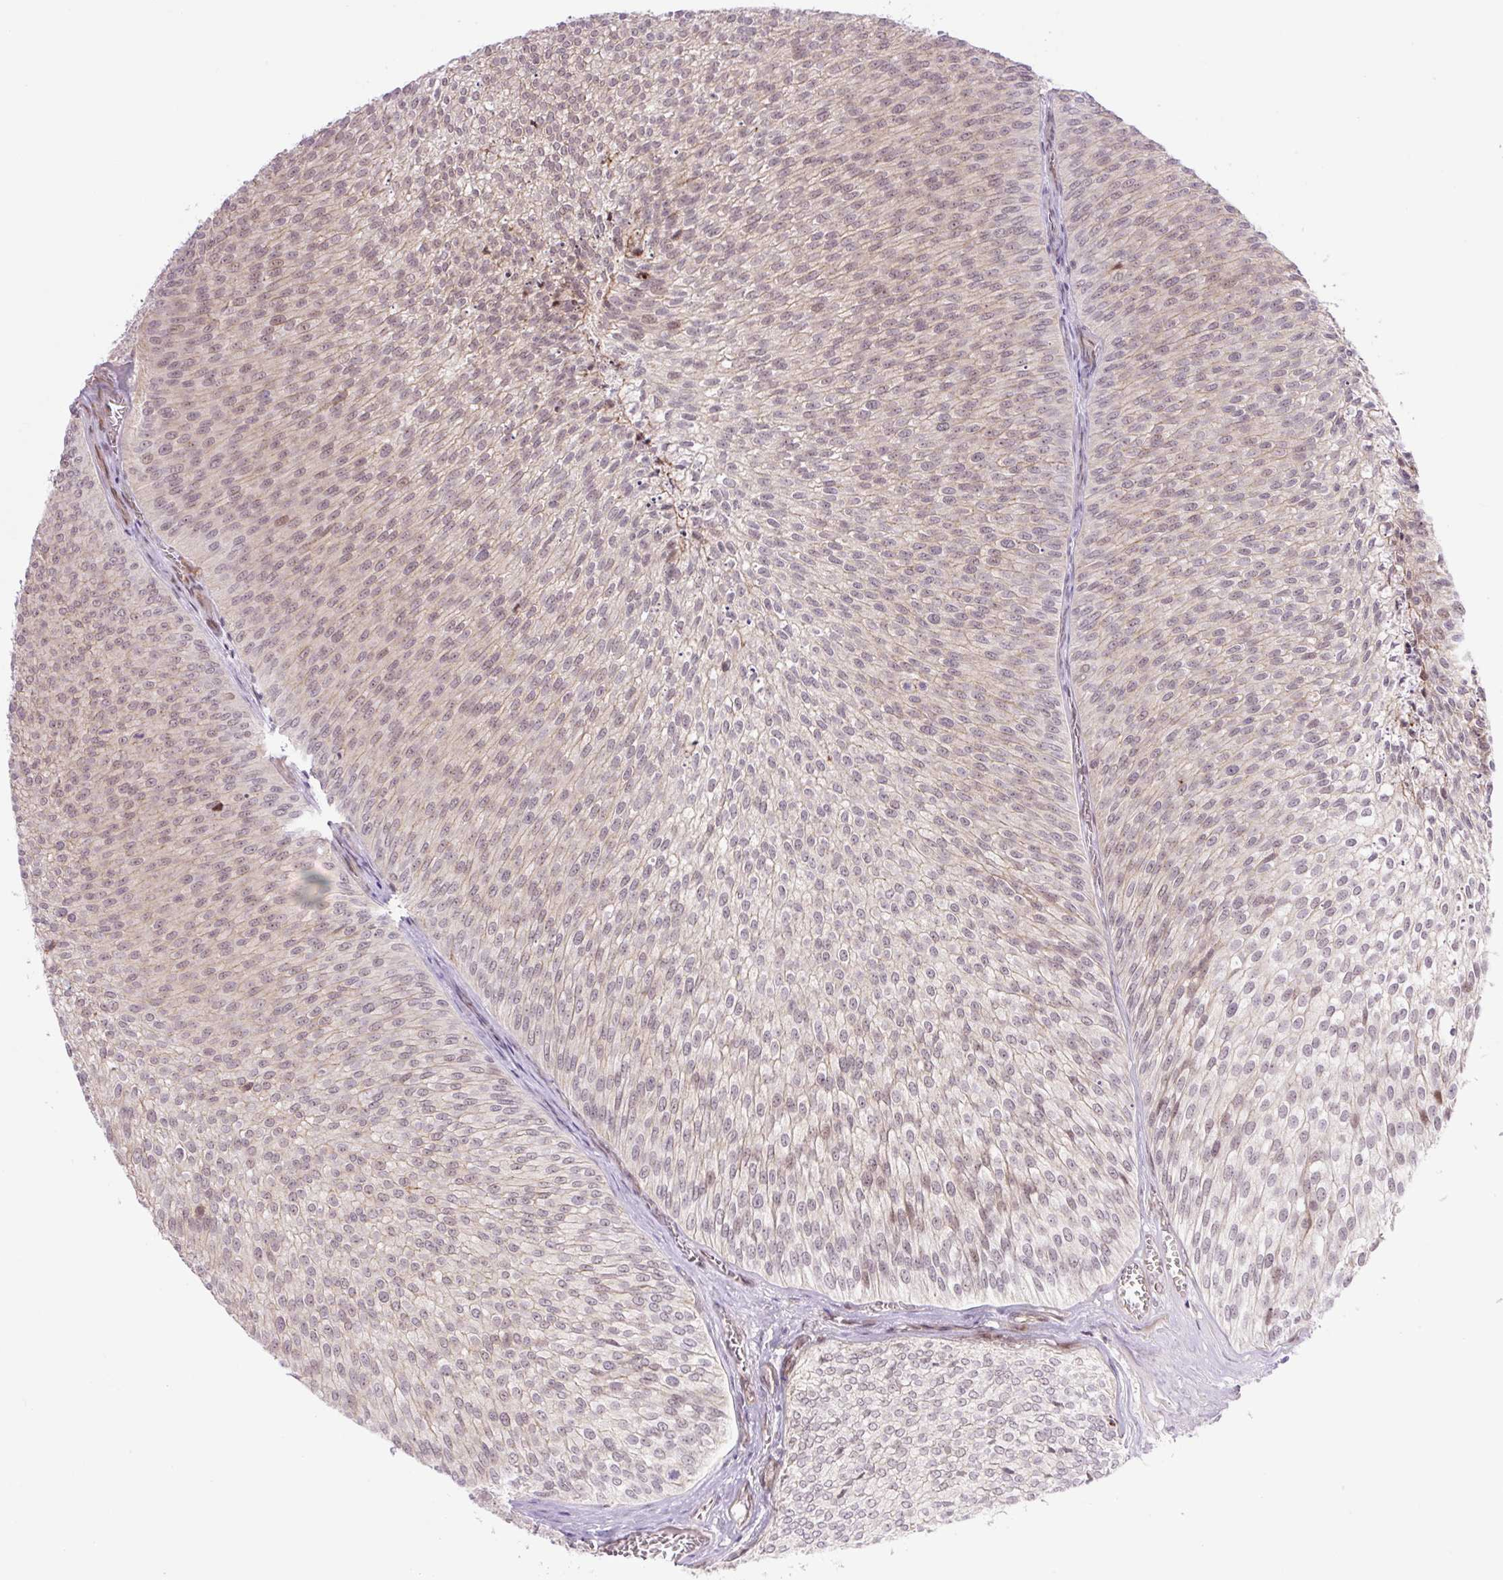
{"staining": {"intensity": "moderate", "quantity": "25%-75%", "location": "nuclear"}, "tissue": "urothelial cancer", "cell_type": "Tumor cells", "image_type": "cancer", "snomed": [{"axis": "morphology", "description": "Urothelial carcinoma, Low grade"}, {"axis": "topography", "description": "Urinary bladder"}], "caption": "The immunohistochemical stain highlights moderate nuclear positivity in tumor cells of low-grade urothelial carcinoma tissue. (DAB (3,3'-diaminobenzidine) IHC with brightfield microscopy, high magnification).", "gene": "ICE1", "patient": {"sex": "male", "age": 91}}